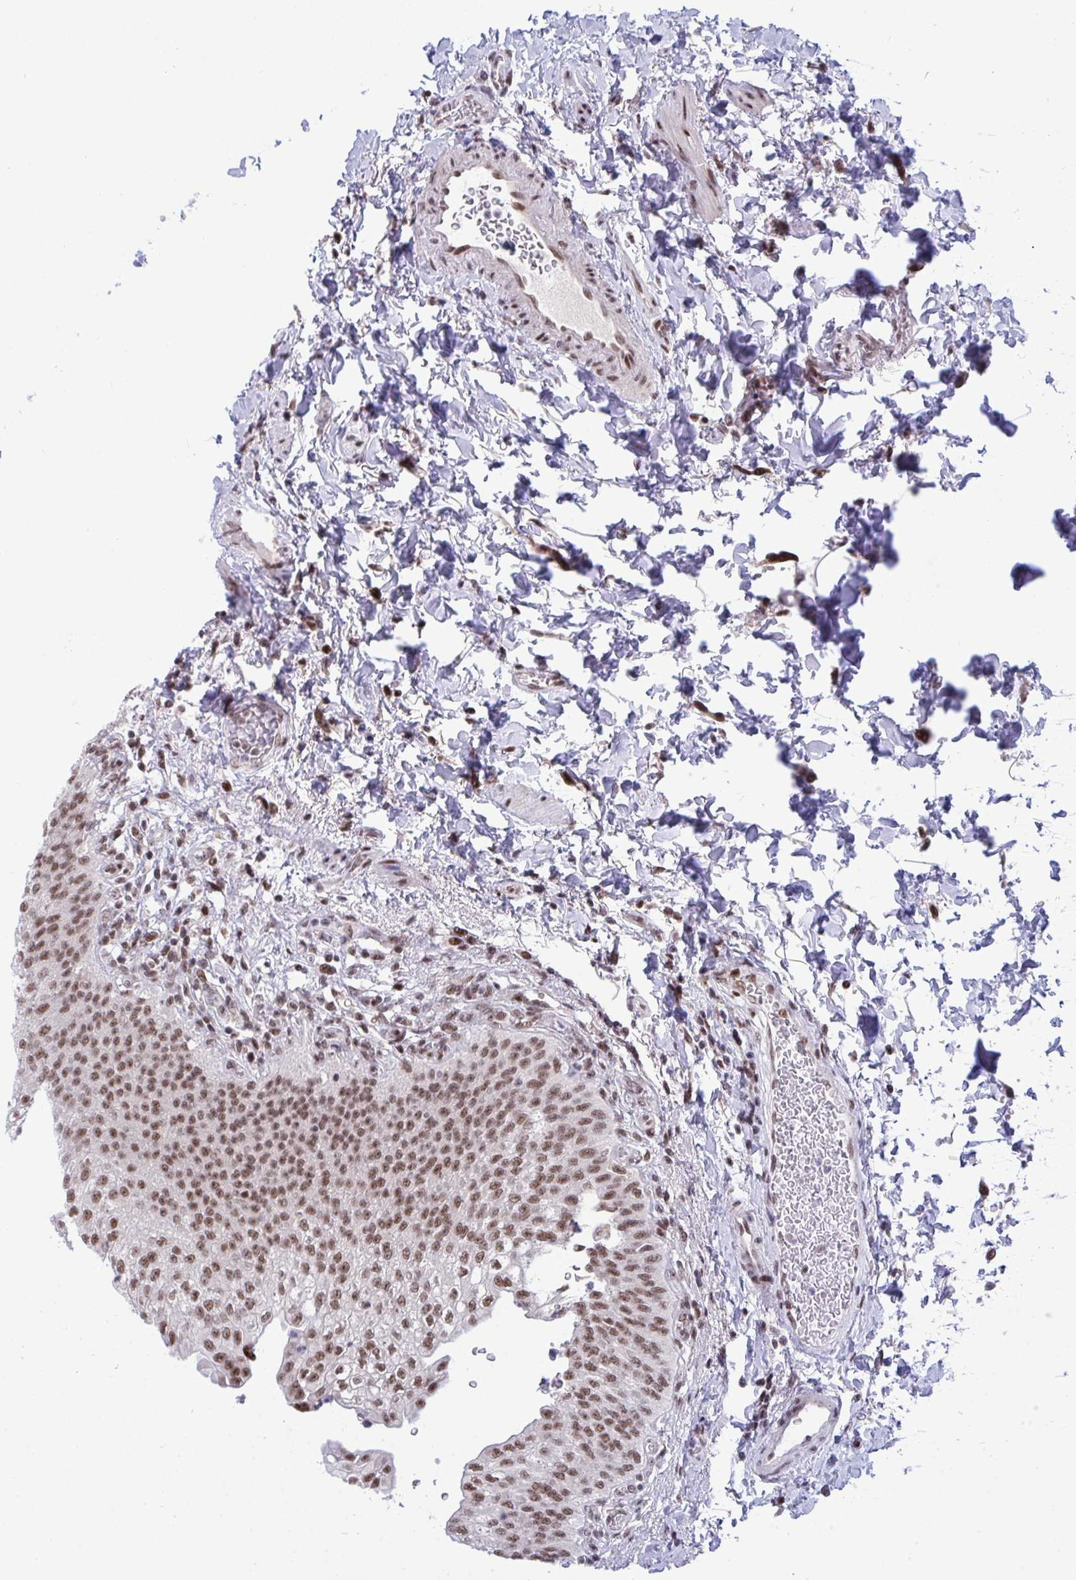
{"staining": {"intensity": "moderate", "quantity": ">75%", "location": "nuclear"}, "tissue": "urinary bladder", "cell_type": "Urothelial cells", "image_type": "normal", "snomed": [{"axis": "morphology", "description": "Normal tissue, NOS"}, {"axis": "topography", "description": "Urinary bladder"}, {"axis": "topography", "description": "Peripheral nerve tissue"}], "caption": "IHC image of unremarkable human urinary bladder stained for a protein (brown), which displays medium levels of moderate nuclear staining in about >75% of urothelial cells.", "gene": "WBP11", "patient": {"sex": "female", "age": 60}}